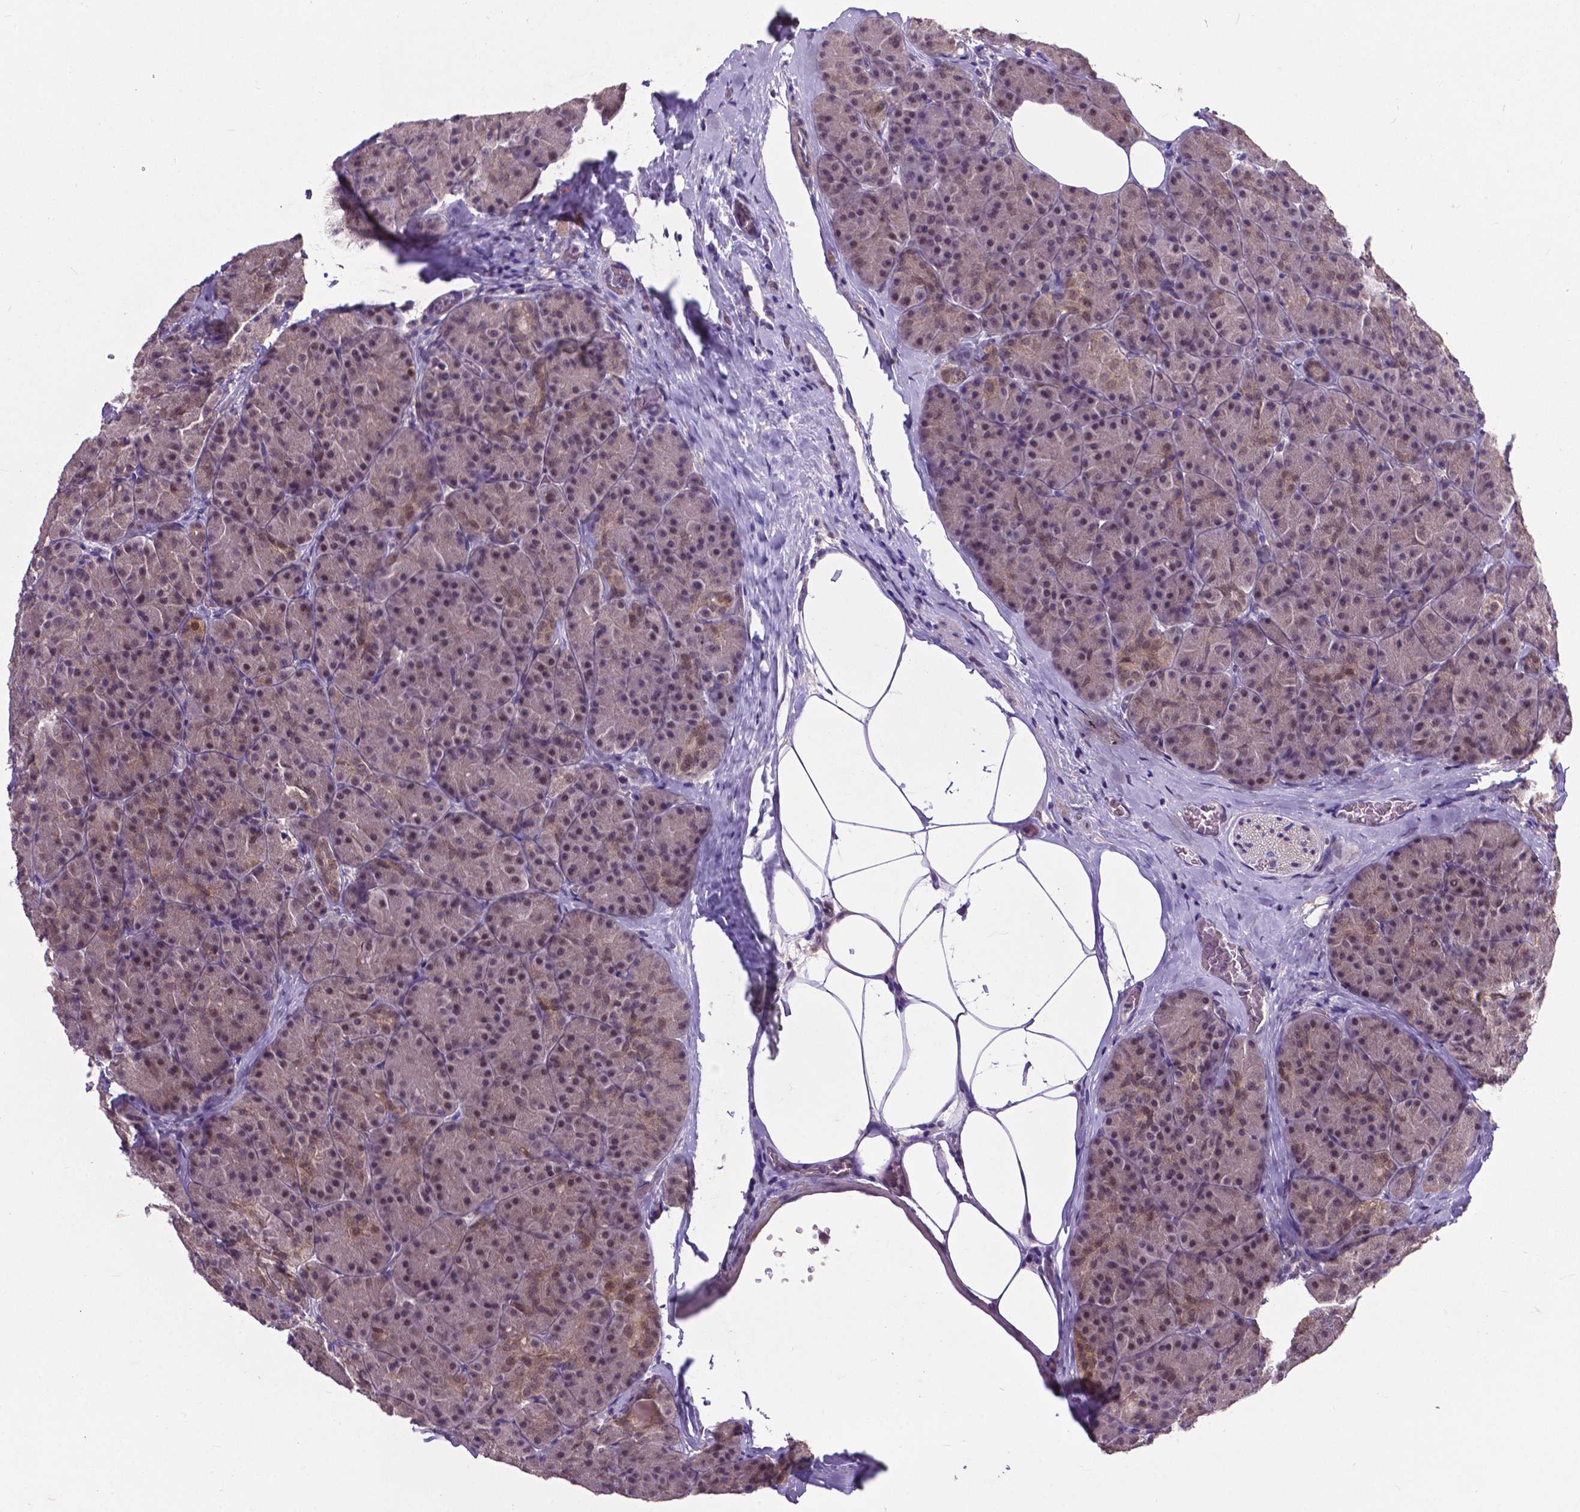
{"staining": {"intensity": "weak", "quantity": "25%-75%", "location": "nuclear"}, "tissue": "pancreas", "cell_type": "Exocrine glandular cells", "image_type": "normal", "snomed": [{"axis": "morphology", "description": "Normal tissue, NOS"}, {"axis": "topography", "description": "Pancreas"}], "caption": "This image reveals immunohistochemistry staining of unremarkable human pancreas, with low weak nuclear expression in about 25%-75% of exocrine glandular cells.", "gene": "OTUB1", "patient": {"sex": "male", "age": 57}}